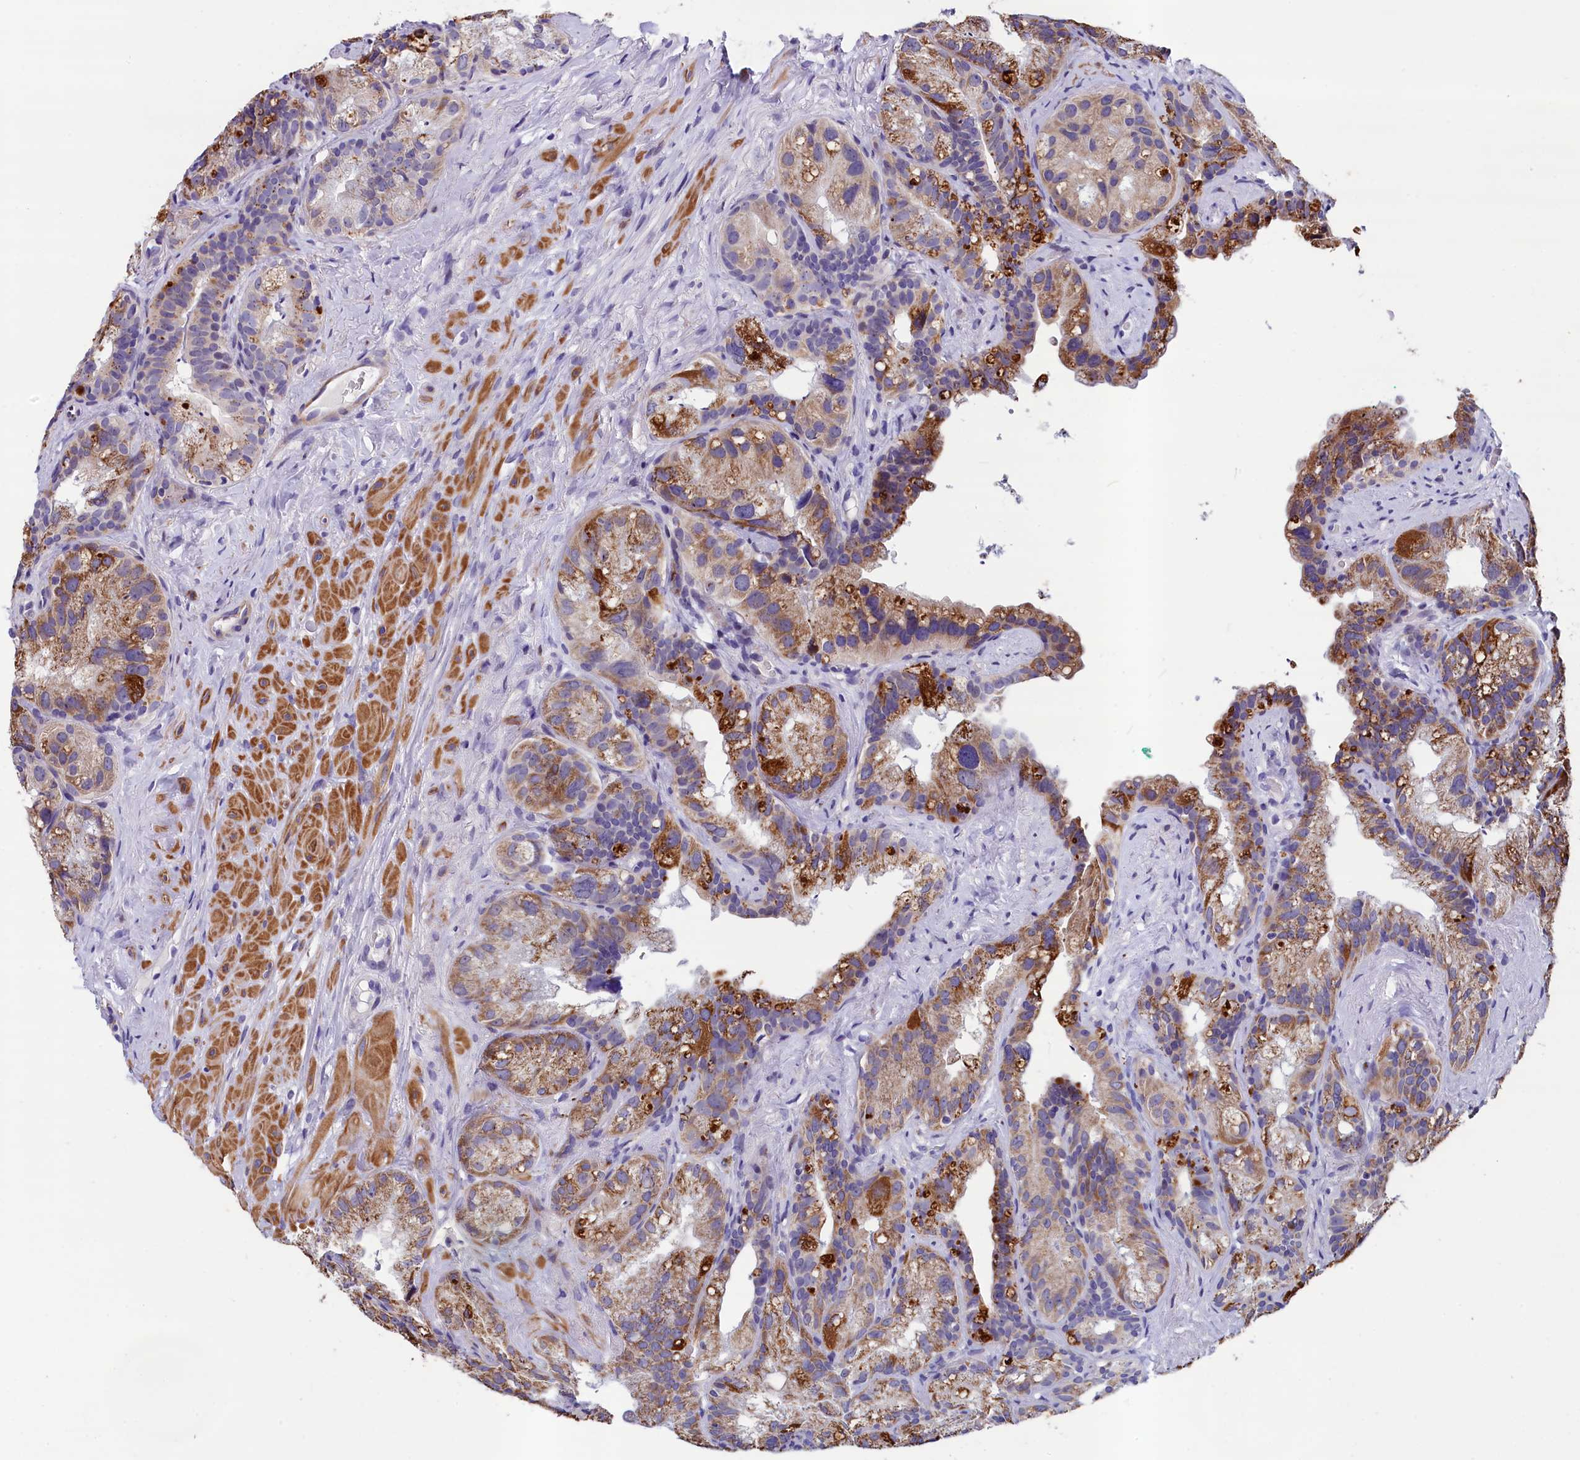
{"staining": {"intensity": "moderate", "quantity": ">75%", "location": "cytoplasmic/membranous"}, "tissue": "prostate cancer", "cell_type": "Tumor cells", "image_type": "cancer", "snomed": [{"axis": "morphology", "description": "Normal tissue, NOS"}, {"axis": "morphology", "description": "Adenocarcinoma, Low grade"}, {"axis": "topography", "description": "Prostate"}], "caption": "Prostate low-grade adenocarcinoma tissue exhibits moderate cytoplasmic/membranous expression in approximately >75% of tumor cells, visualized by immunohistochemistry.", "gene": "SCD5", "patient": {"sex": "male", "age": 72}}